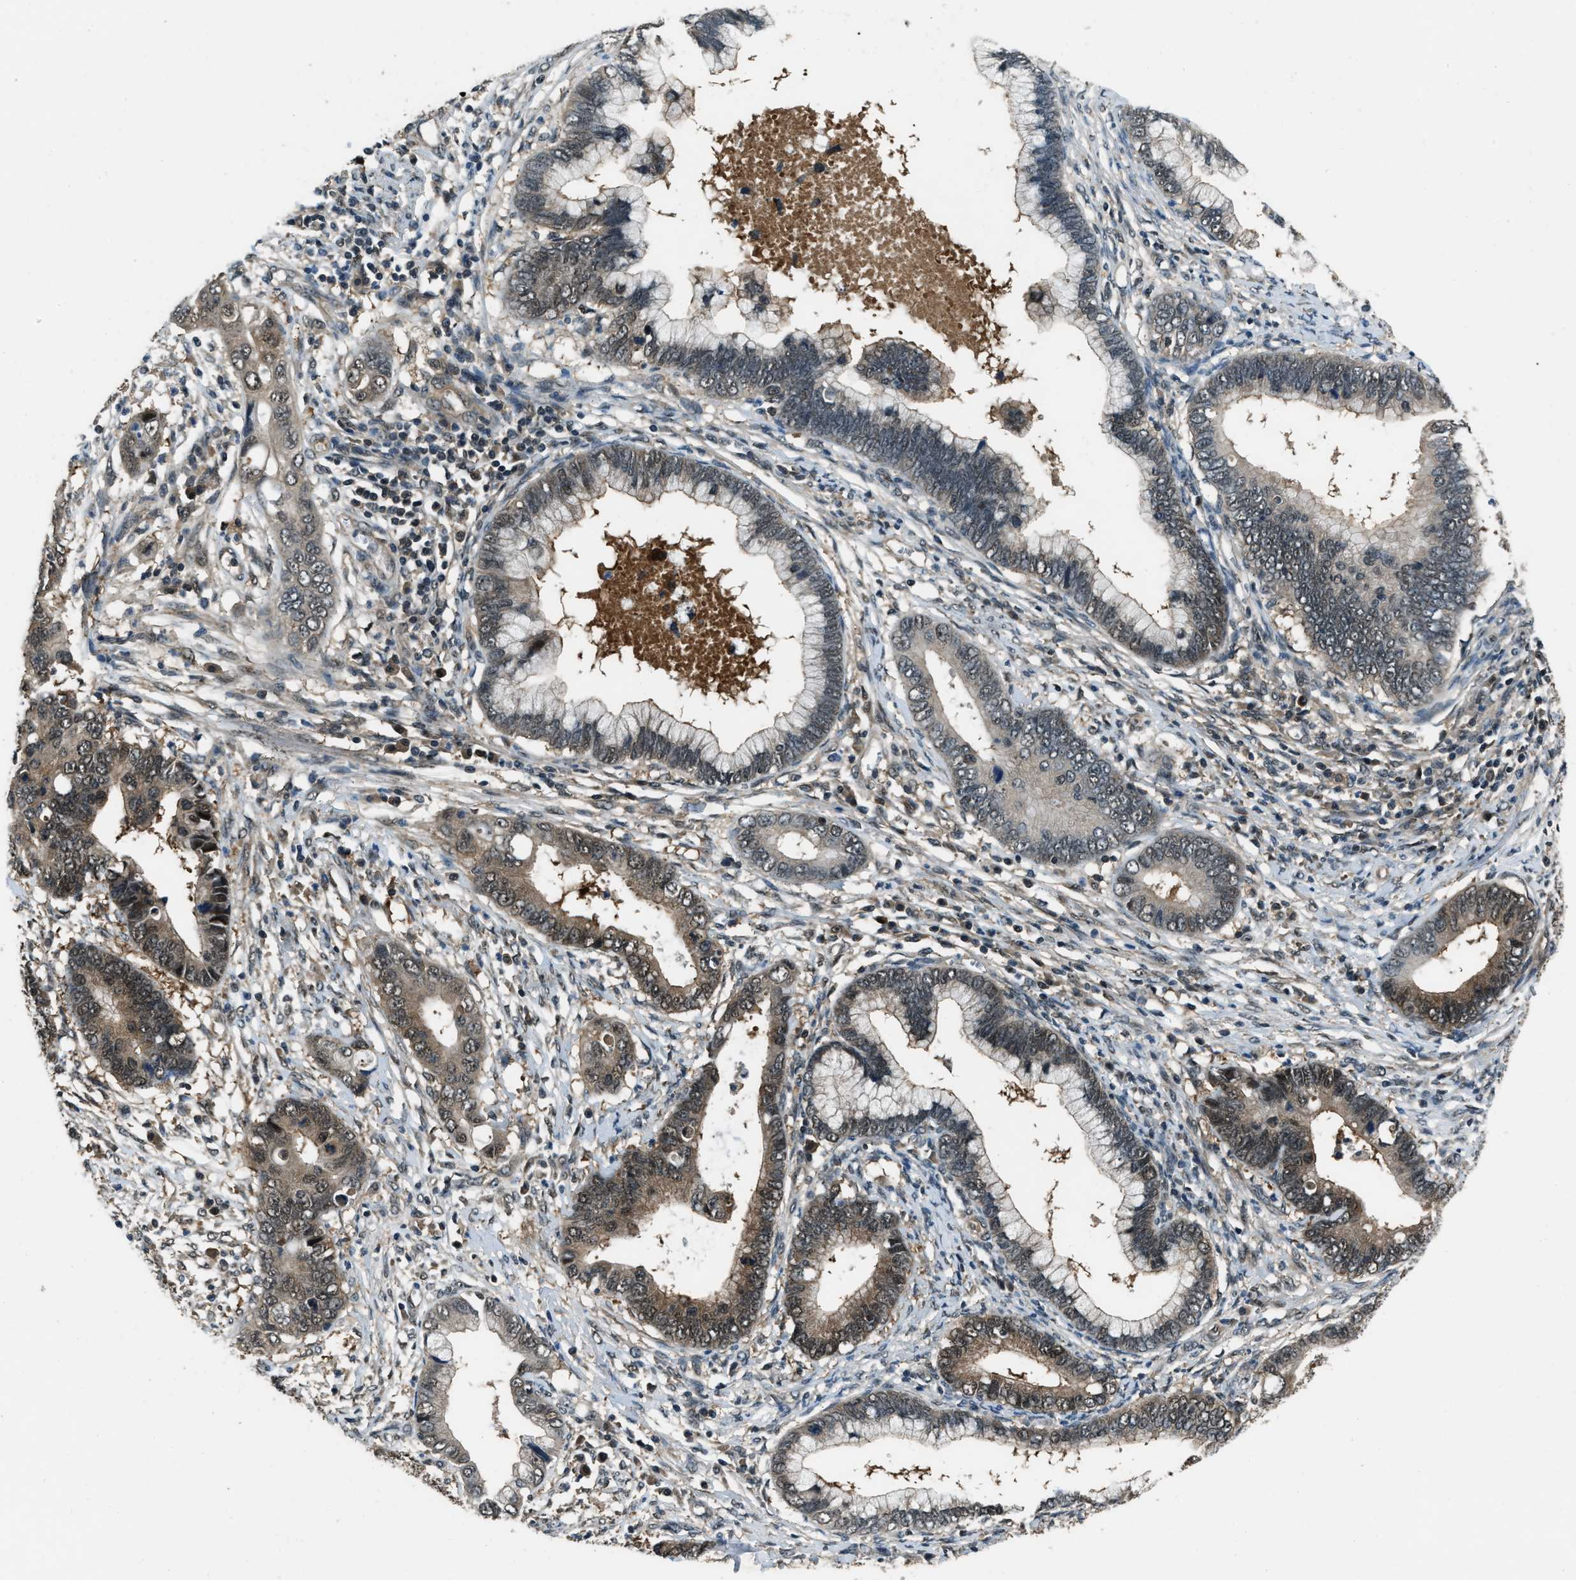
{"staining": {"intensity": "moderate", "quantity": "25%-75%", "location": "cytoplasmic/membranous"}, "tissue": "cervical cancer", "cell_type": "Tumor cells", "image_type": "cancer", "snomed": [{"axis": "morphology", "description": "Adenocarcinoma, NOS"}, {"axis": "topography", "description": "Cervix"}], "caption": "Adenocarcinoma (cervical) stained for a protein (brown) demonstrates moderate cytoplasmic/membranous positive expression in approximately 25%-75% of tumor cells.", "gene": "NUDCD3", "patient": {"sex": "female", "age": 44}}